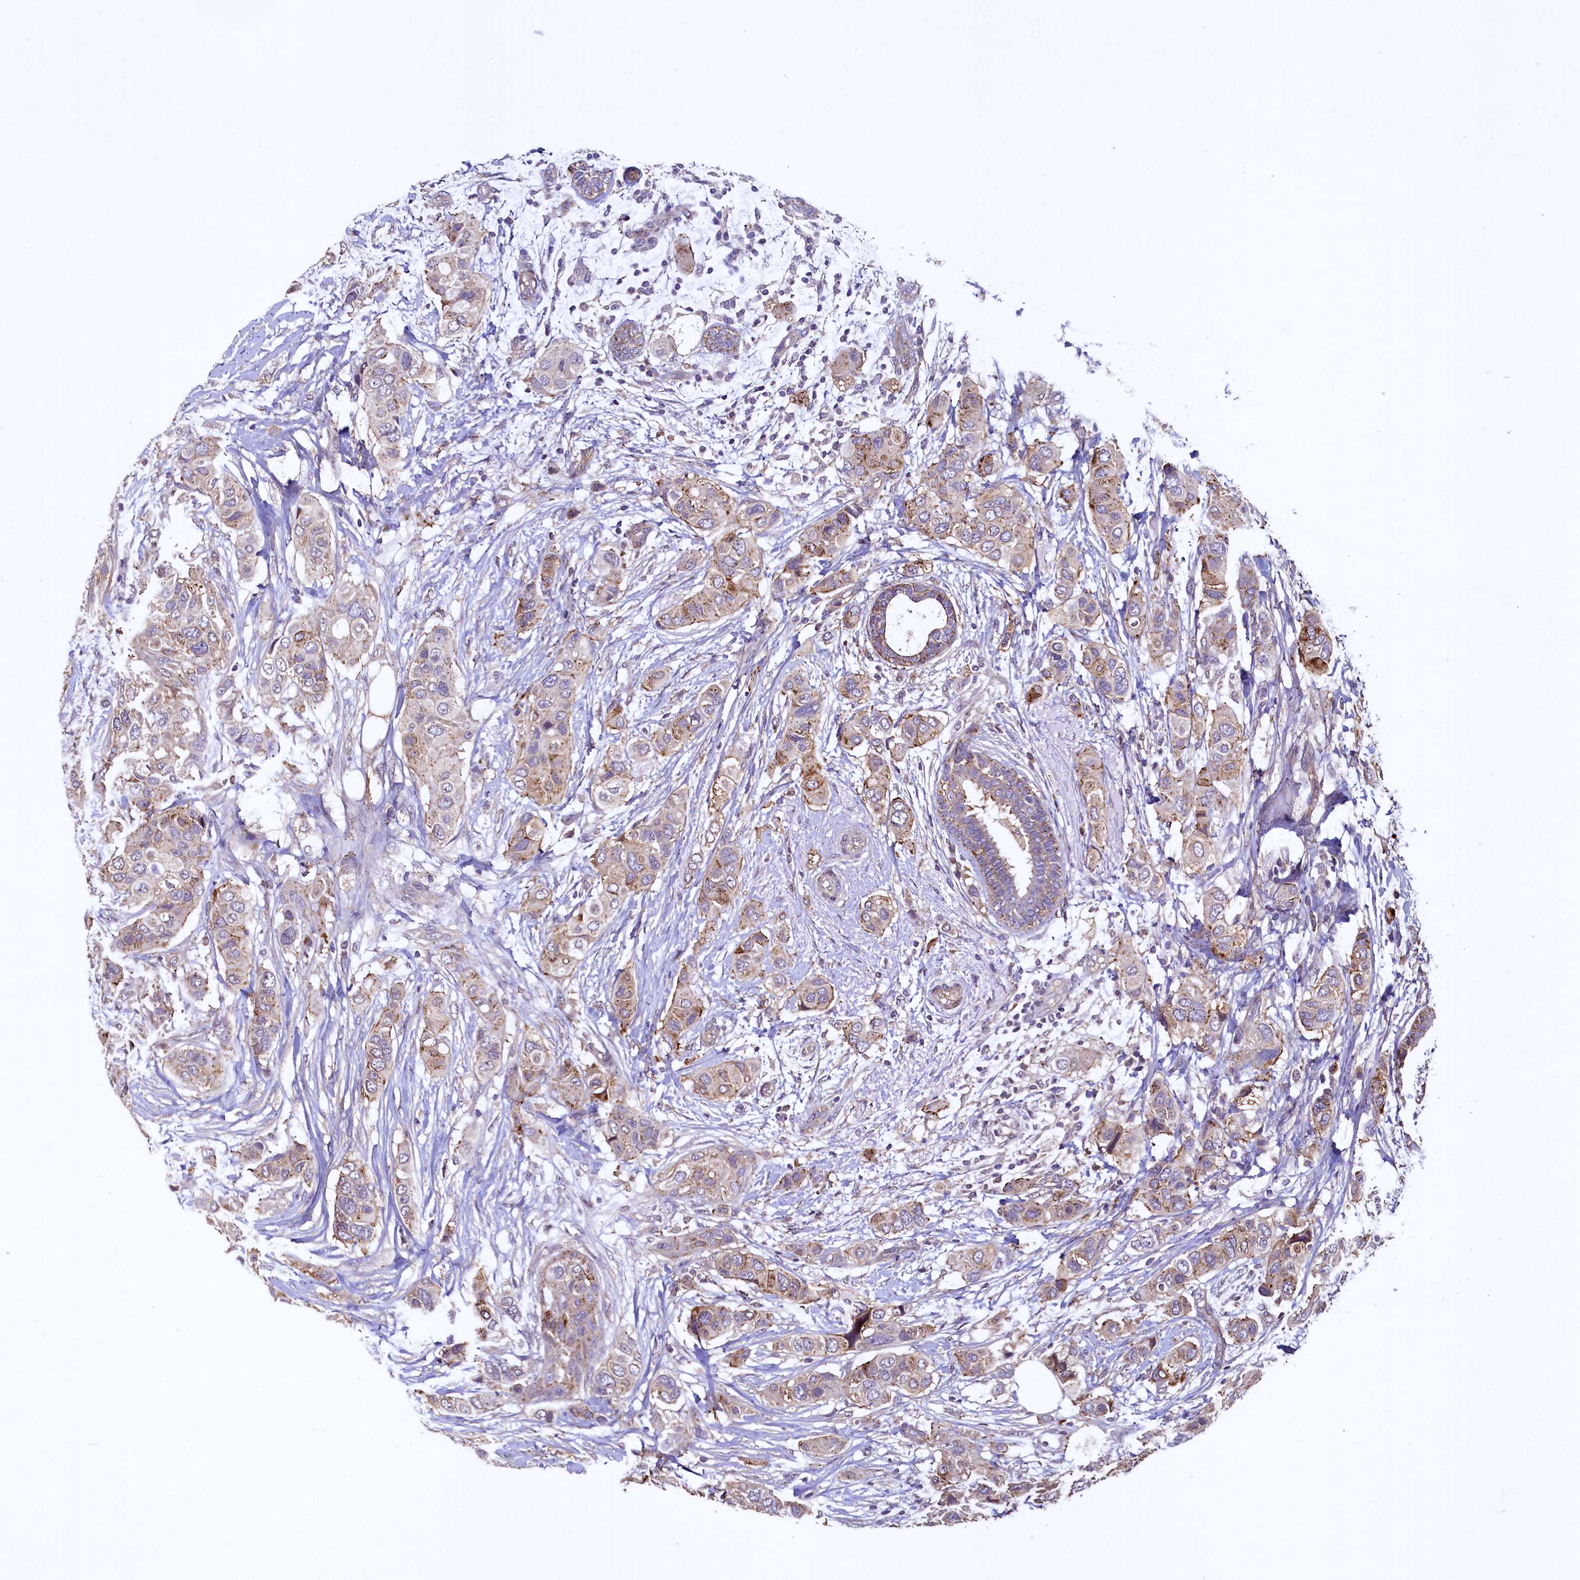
{"staining": {"intensity": "moderate", "quantity": "25%-75%", "location": "cytoplasmic/membranous"}, "tissue": "breast cancer", "cell_type": "Tumor cells", "image_type": "cancer", "snomed": [{"axis": "morphology", "description": "Lobular carcinoma"}, {"axis": "topography", "description": "Breast"}], "caption": "Breast cancer stained for a protein displays moderate cytoplasmic/membranous positivity in tumor cells. (DAB IHC with brightfield microscopy, high magnification).", "gene": "PALM", "patient": {"sex": "female", "age": 51}}